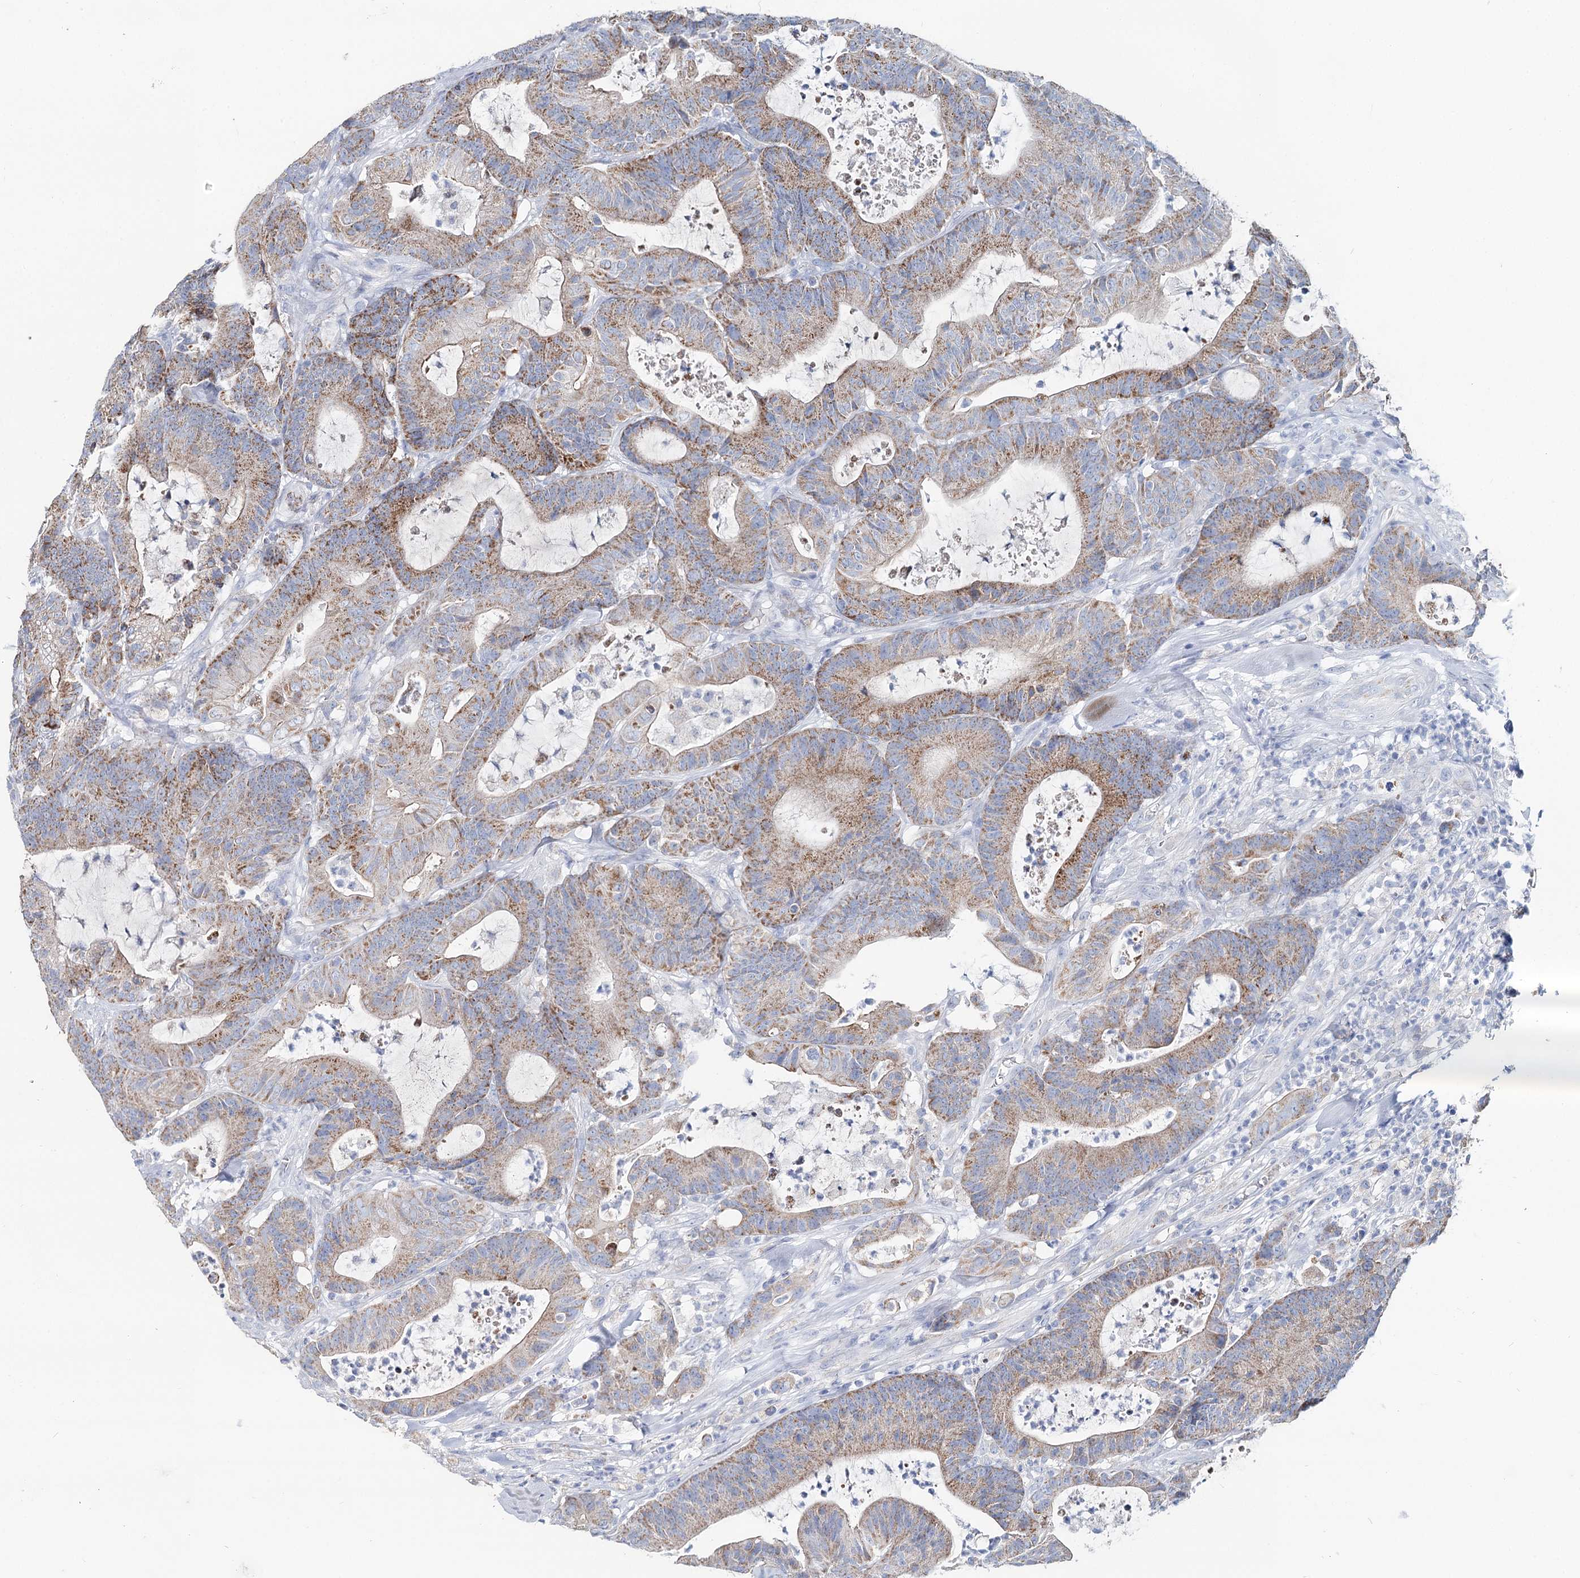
{"staining": {"intensity": "moderate", "quantity": ">75%", "location": "cytoplasmic/membranous"}, "tissue": "colorectal cancer", "cell_type": "Tumor cells", "image_type": "cancer", "snomed": [{"axis": "morphology", "description": "Adenocarcinoma, NOS"}, {"axis": "topography", "description": "Colon"}], "caption": "Immunohistochemical staining of colorectal adenocarcinoma exhibits medium levels of moderate cytoplasmic/membranous staining in approximately >75% of tumor cells. The staining was performed using DAB (3,3'-diaminobenzidine) to visualize the protein expression in brown, while the nuclei were stained in blue with hematoxylin (Magnification: 20x).", "gene": "MCCC2", "patient": {"sex": "female", "age": 84}}